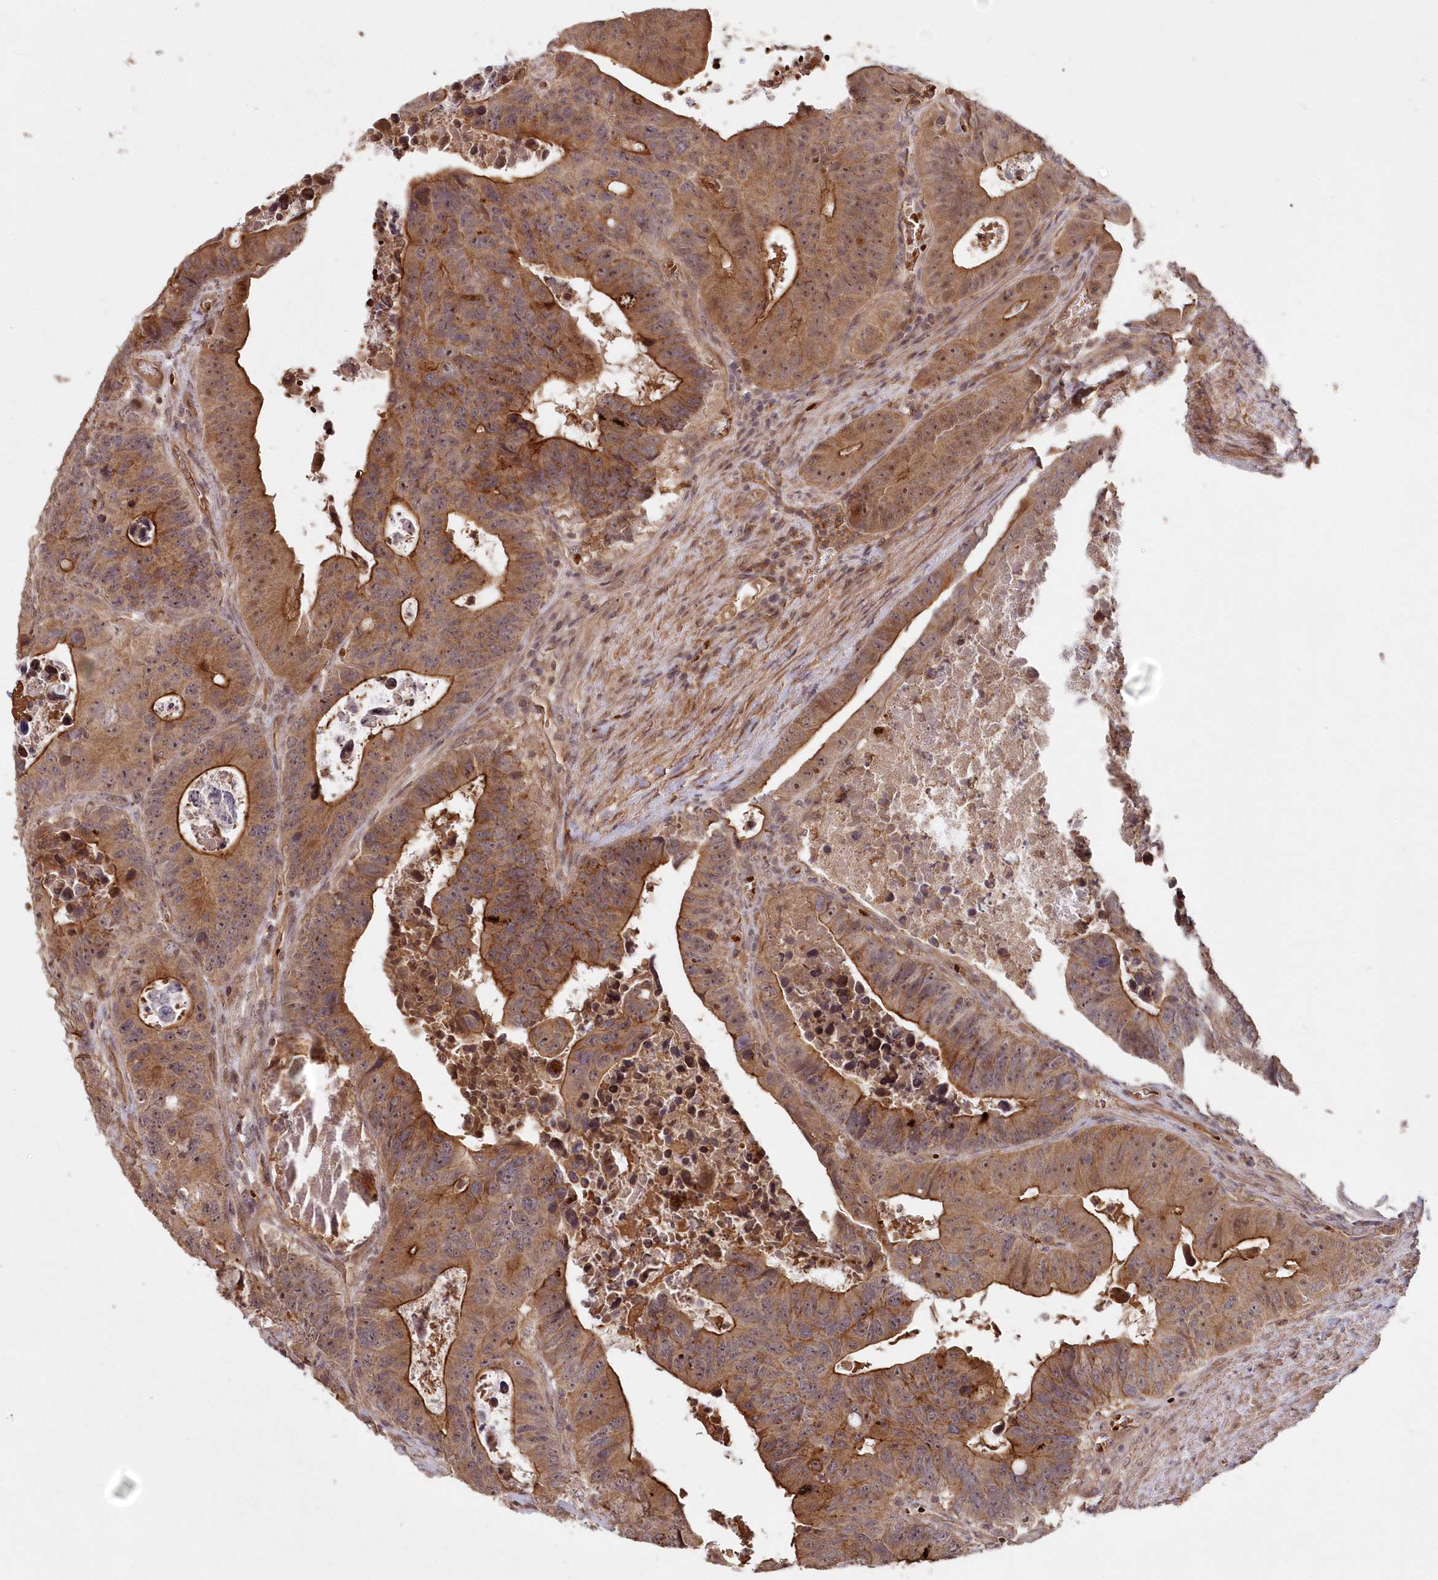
{"staining": {"intensity": "strong", "quantity": ">75%", "location": "cytoplasmic/membranous,nuclear"}, "tissue": "colorectal cancer", "cell_type": "Tumor cells", "image_type": "cancer", "snomed": [{"axis": "morphology", "description": "Adenocarcinoma, NOS"}, {"axis": "topography", "description": "Colon"}], "caption": "A histopathology image showing strong cytoplasmic/membranous and nuclear positivity in approximately >75% of tumor cells in colorectal cancer (adenocarcinoma), as visualized by brown immunohistochemical staining.", "gene": "HYCC2", "patient": {"sex": "male", "age": 87}}